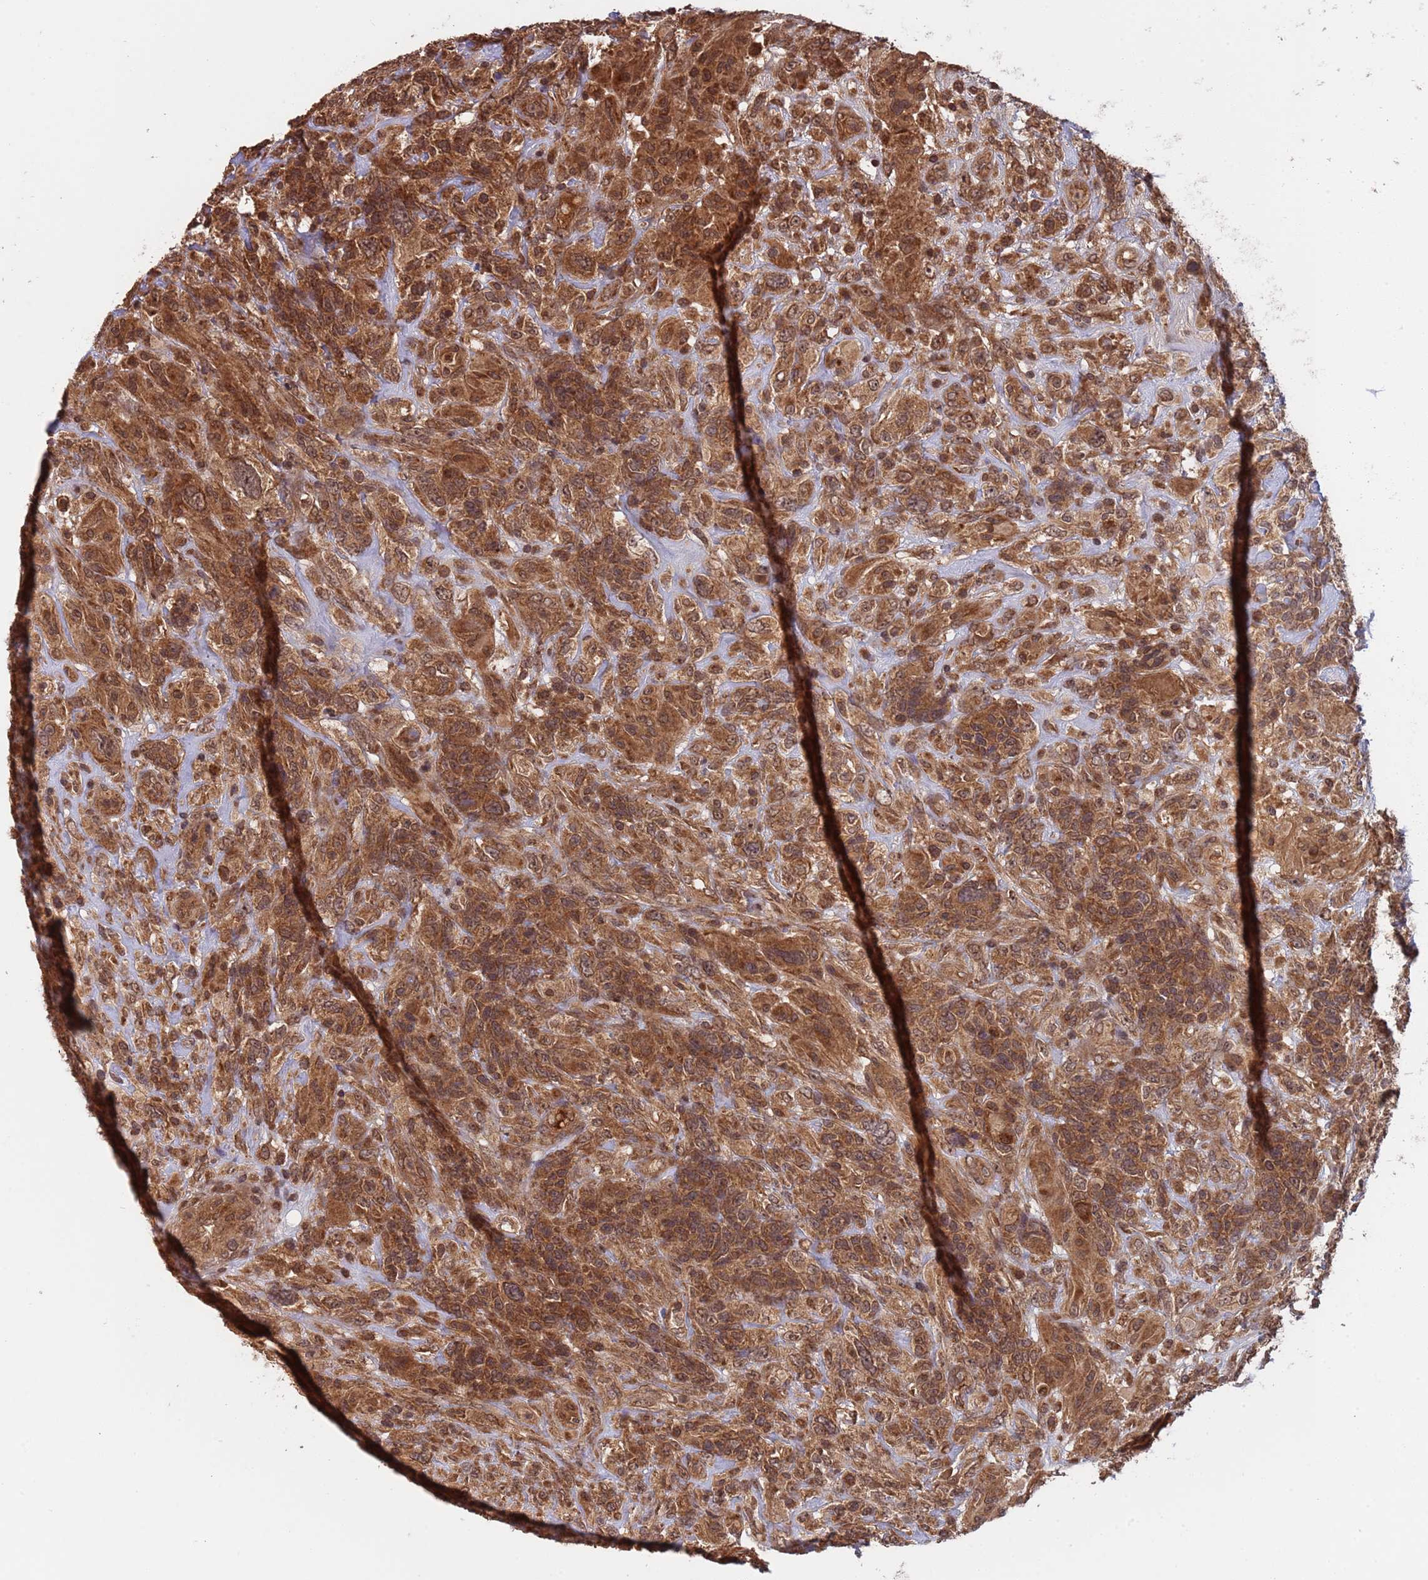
{"staining": {"intensity": "strong", "quantity": ">75%", "location": "cytoplasmic/membranous,nuclear"}, "tissue": "glioma", "cell_type": "Tumor cells", "image_type": "cancer", "snomed": [{"axis": "morphology", "description": "Glioma, malignant, High grade"}, {"axis": "topography", "description": "Brain"}], "caption": "This histopathology image shows immunohistochemistry staining of glioma, with high strong cytoplasmic/membranous and nuclear positivity in approximately >75% of tumor cells.", "gene": "ERI1", "patient": {"sex": "male", "age": 61}}